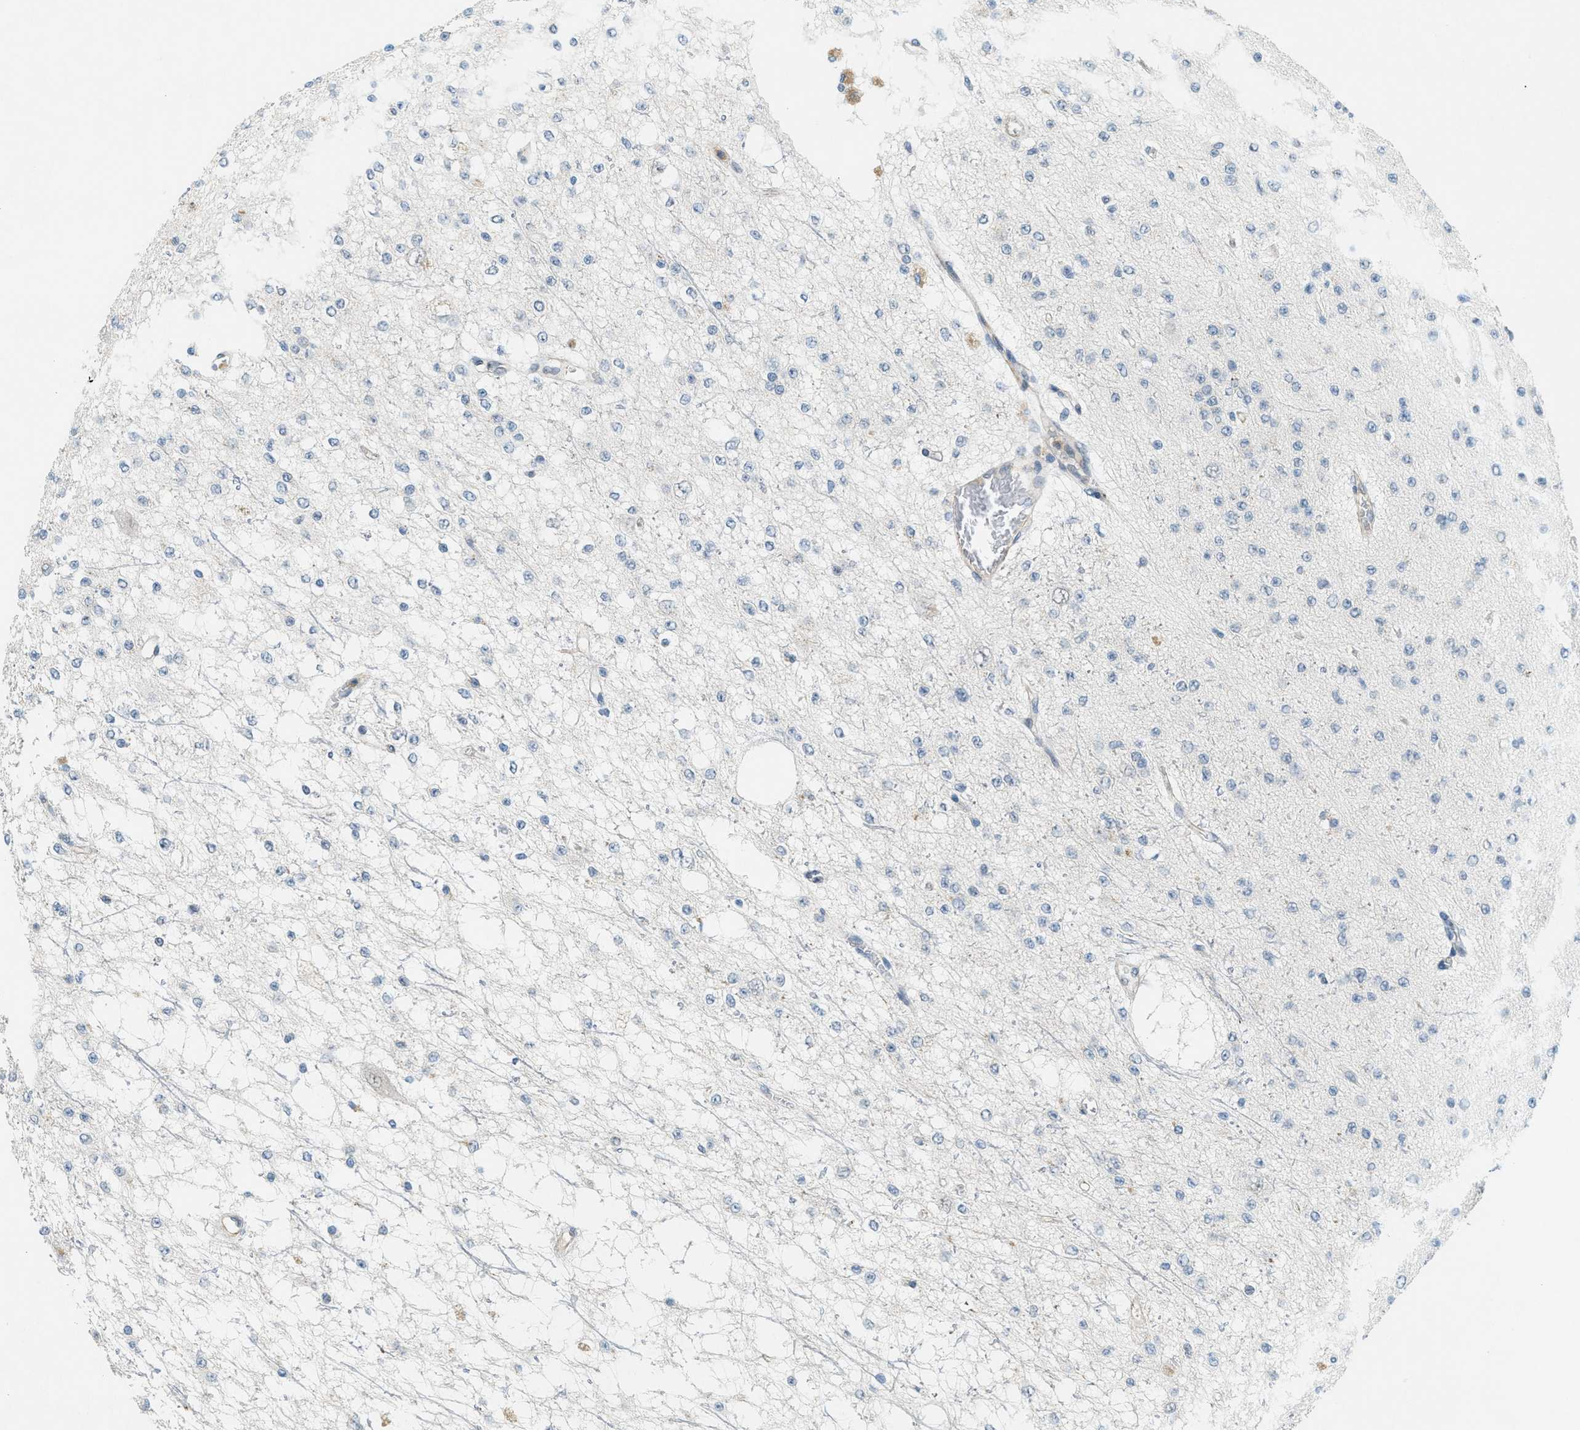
{"staining": {"intensity": "negative", "quantity": "none", "location": "none"}, "tissue": "glioma", "cell_type": "Tumor cells", "image_type": "cancer", "snomed": [{"axis": "morphology", "description": "Glioma, malignant, Low grade"}, {"axis": "topography", "description": "Brain"}], "caption": "Immunohistochemistry (IHC) image of malignant glioma (low-grade) stained for a protein (brown), which exhibits no expression in tumor cells.", "gene": "FYN", "patient": {"sex": "male", "age": 38}}